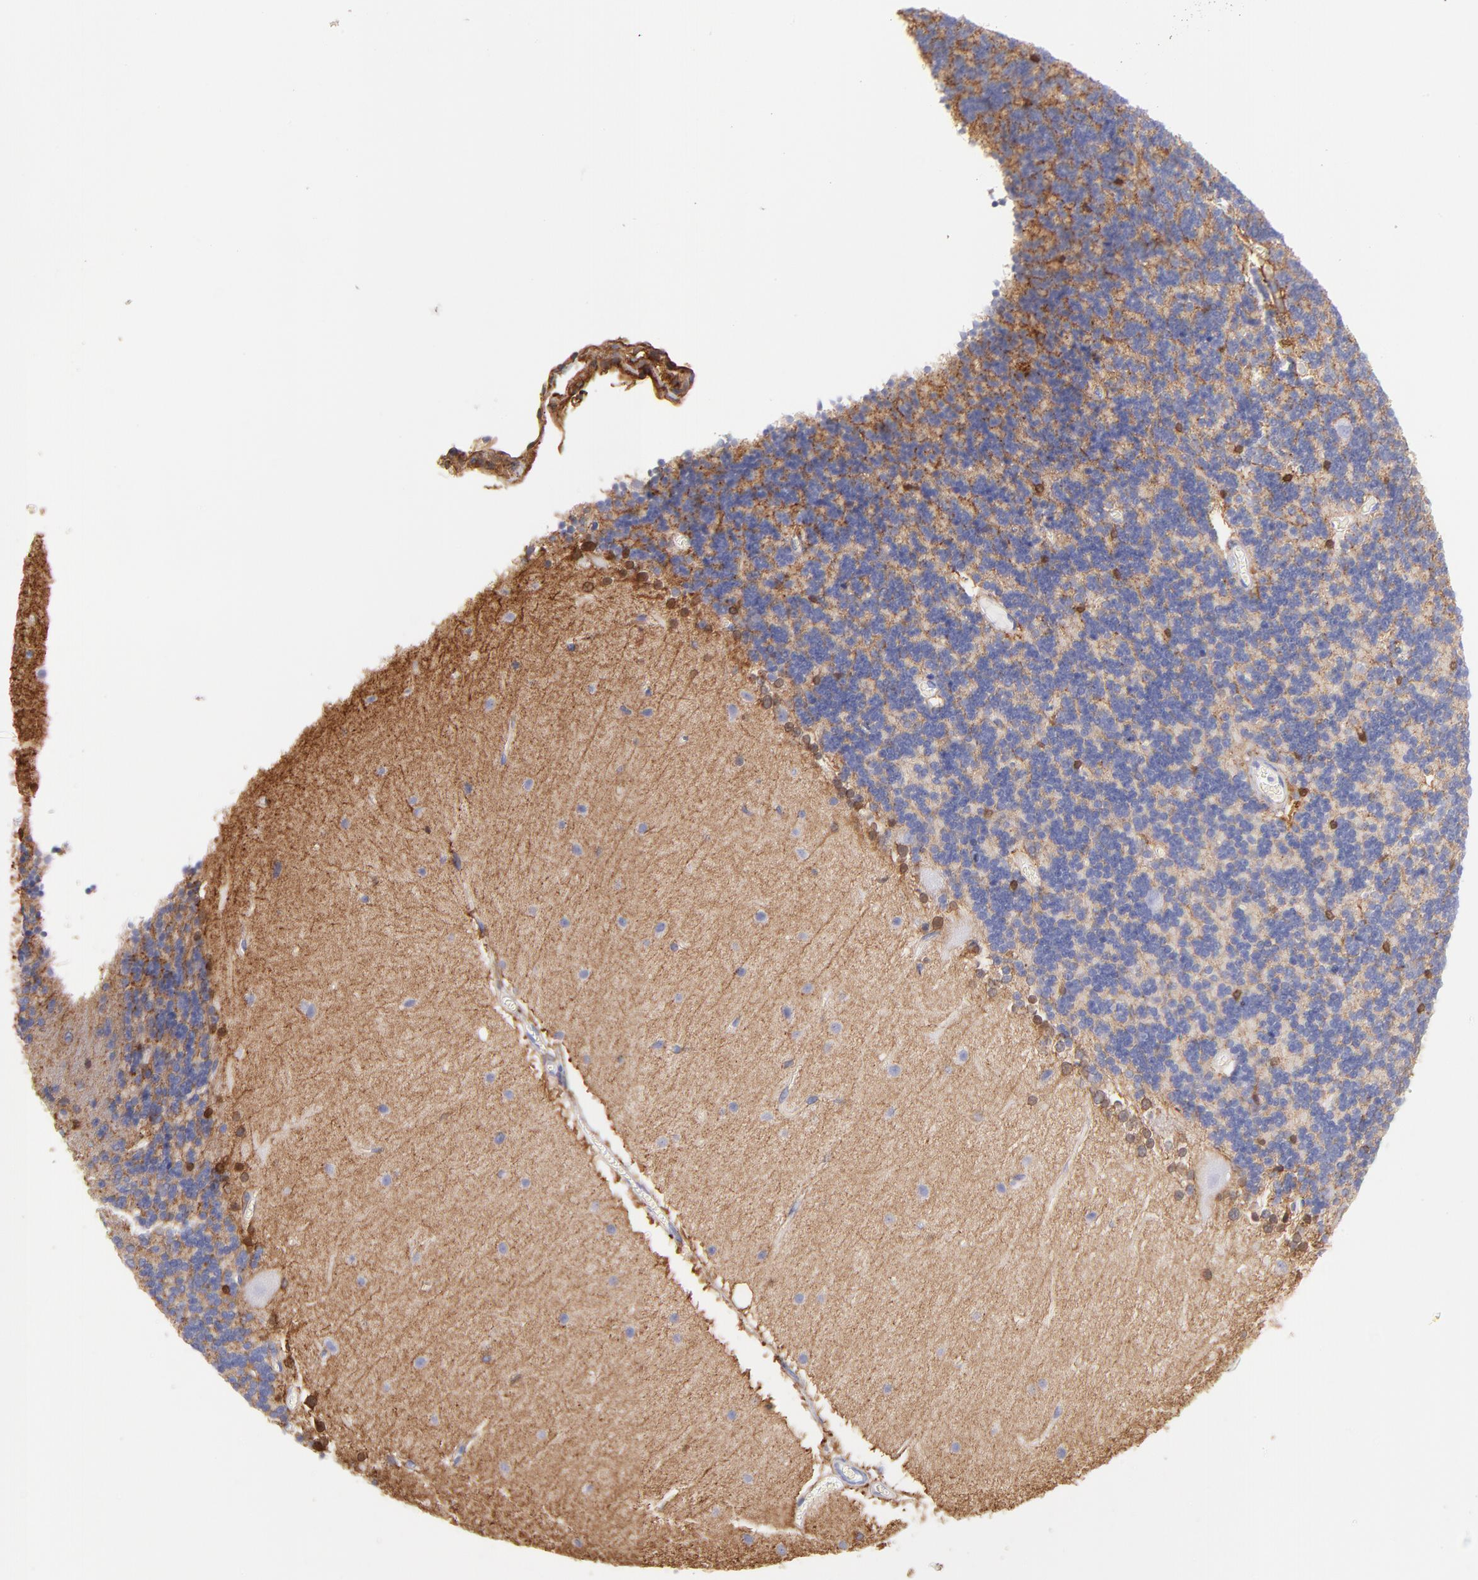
{"staining": {"intensity": "strong", "quantity": "<25%", "location": "cytoplasmic/membranous,nuclear"}, "tissue": "cerebellum", "cell_type": "Cells in granular layer", "image_type": "normal", "snomed": [{"axis": "morphology", "description": "Normal tissue, NOS"}, {"axis": "topography", "description": "Cerebellum"}], "caption": "A high-resolution micrograph shows immunohistochemistry (IHC) staining of benign cerebellum, which displays strong cytoplasmic/membranous,nuclear staining in approximately <25% of cells in granular layer. Nuclei are stained in blue.", "gene": "PRKCA", "patient": {"sex": "female", "age": 54}}